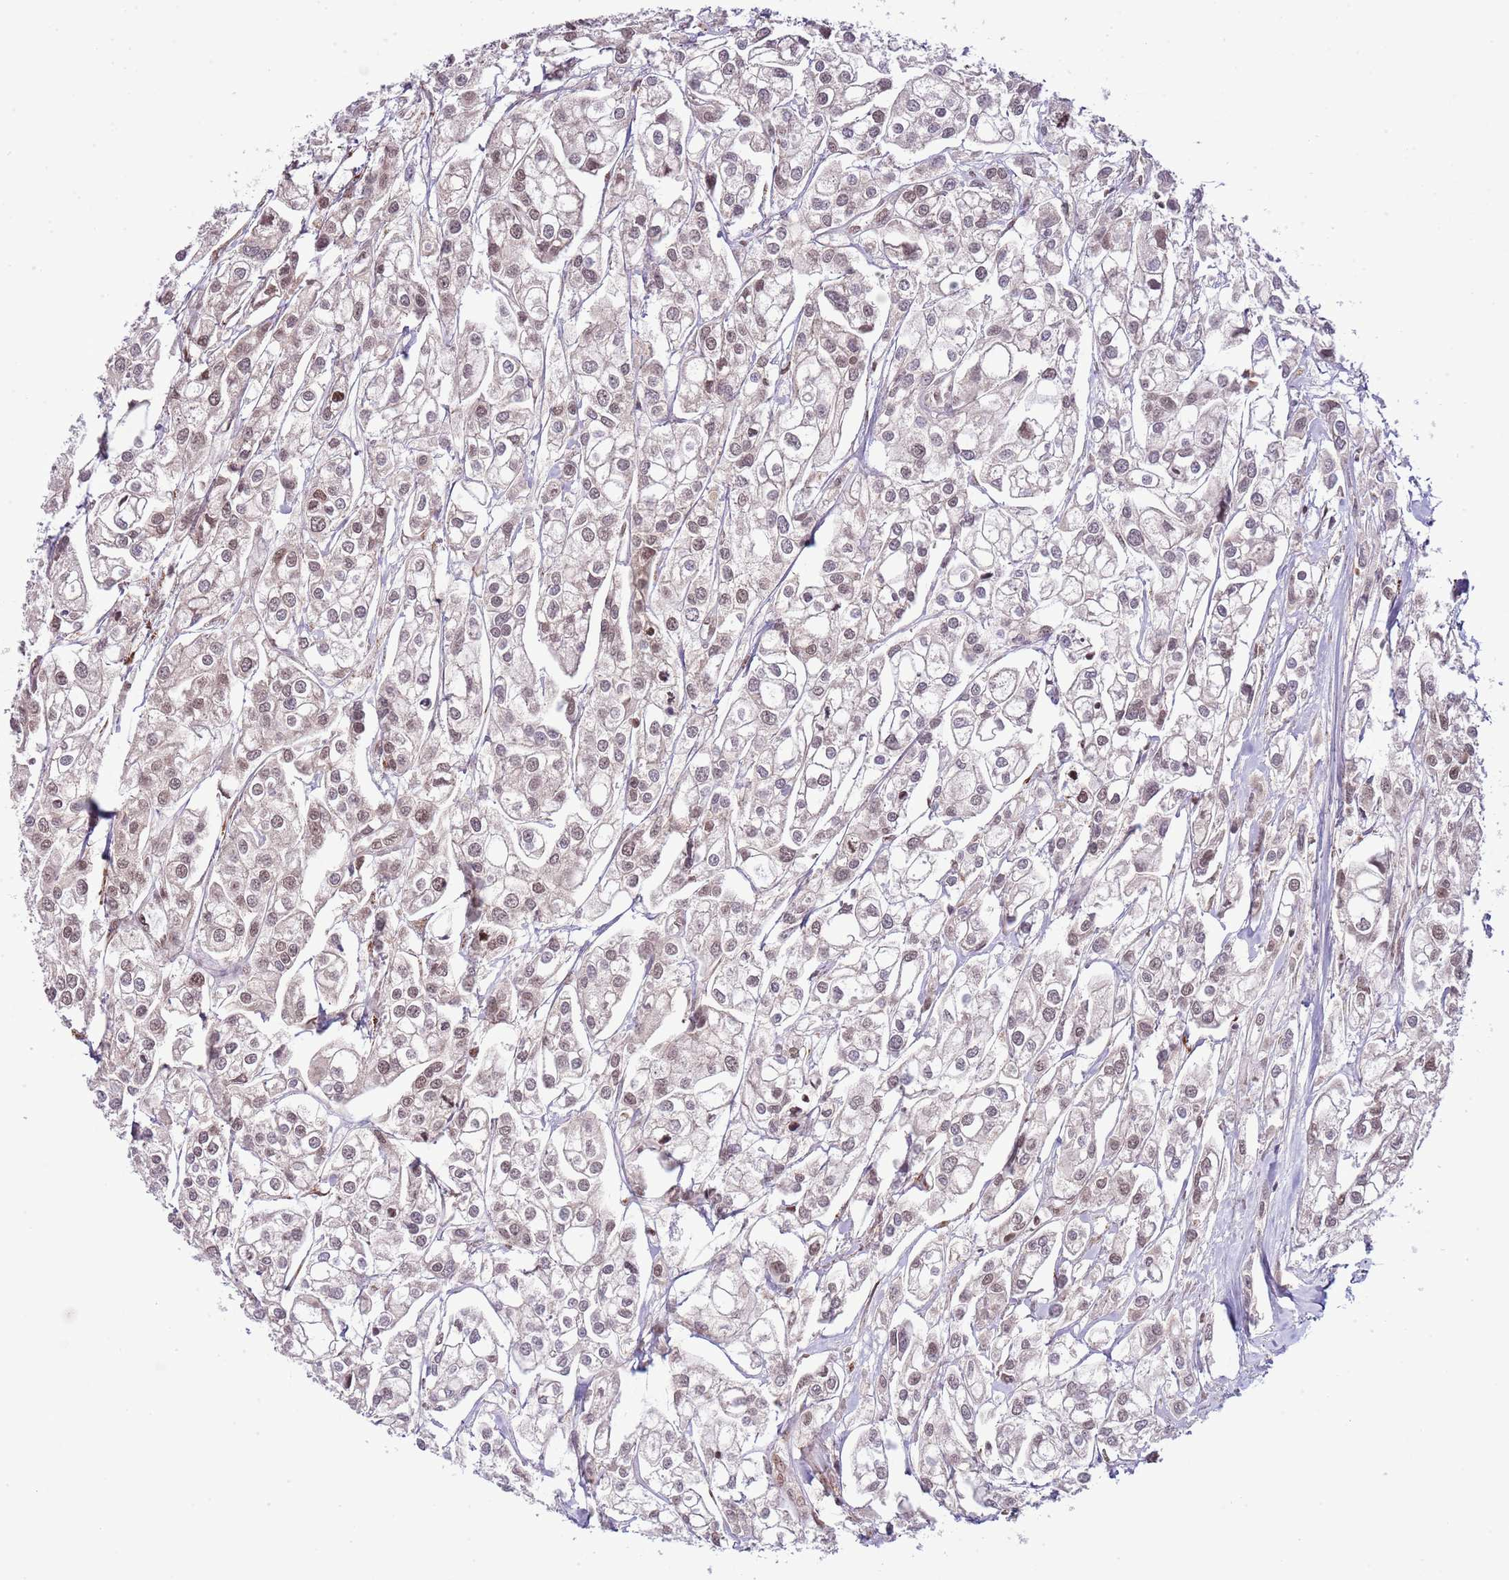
{"staining": {"intensity": "weak", "quantity": "<25%", "location": "cytoplasmic/membranous,nuclear"}, "tissue": "urothelial cancer", "cell_type": "Tumor cells", "image_type": "cancer", "snomed": [{"axis": "morphology", "description": "Urothelial carcinoma, High grade"}, {"axis": "topography", "description": "Urinary bladder"}], "caption": "Immunohistochemical staining of human high-grade urothelial carcinoma displays no significant positivity in tumor cells.", "gene": "CHD1", "patient": {"sex": "male", "age": 67}}